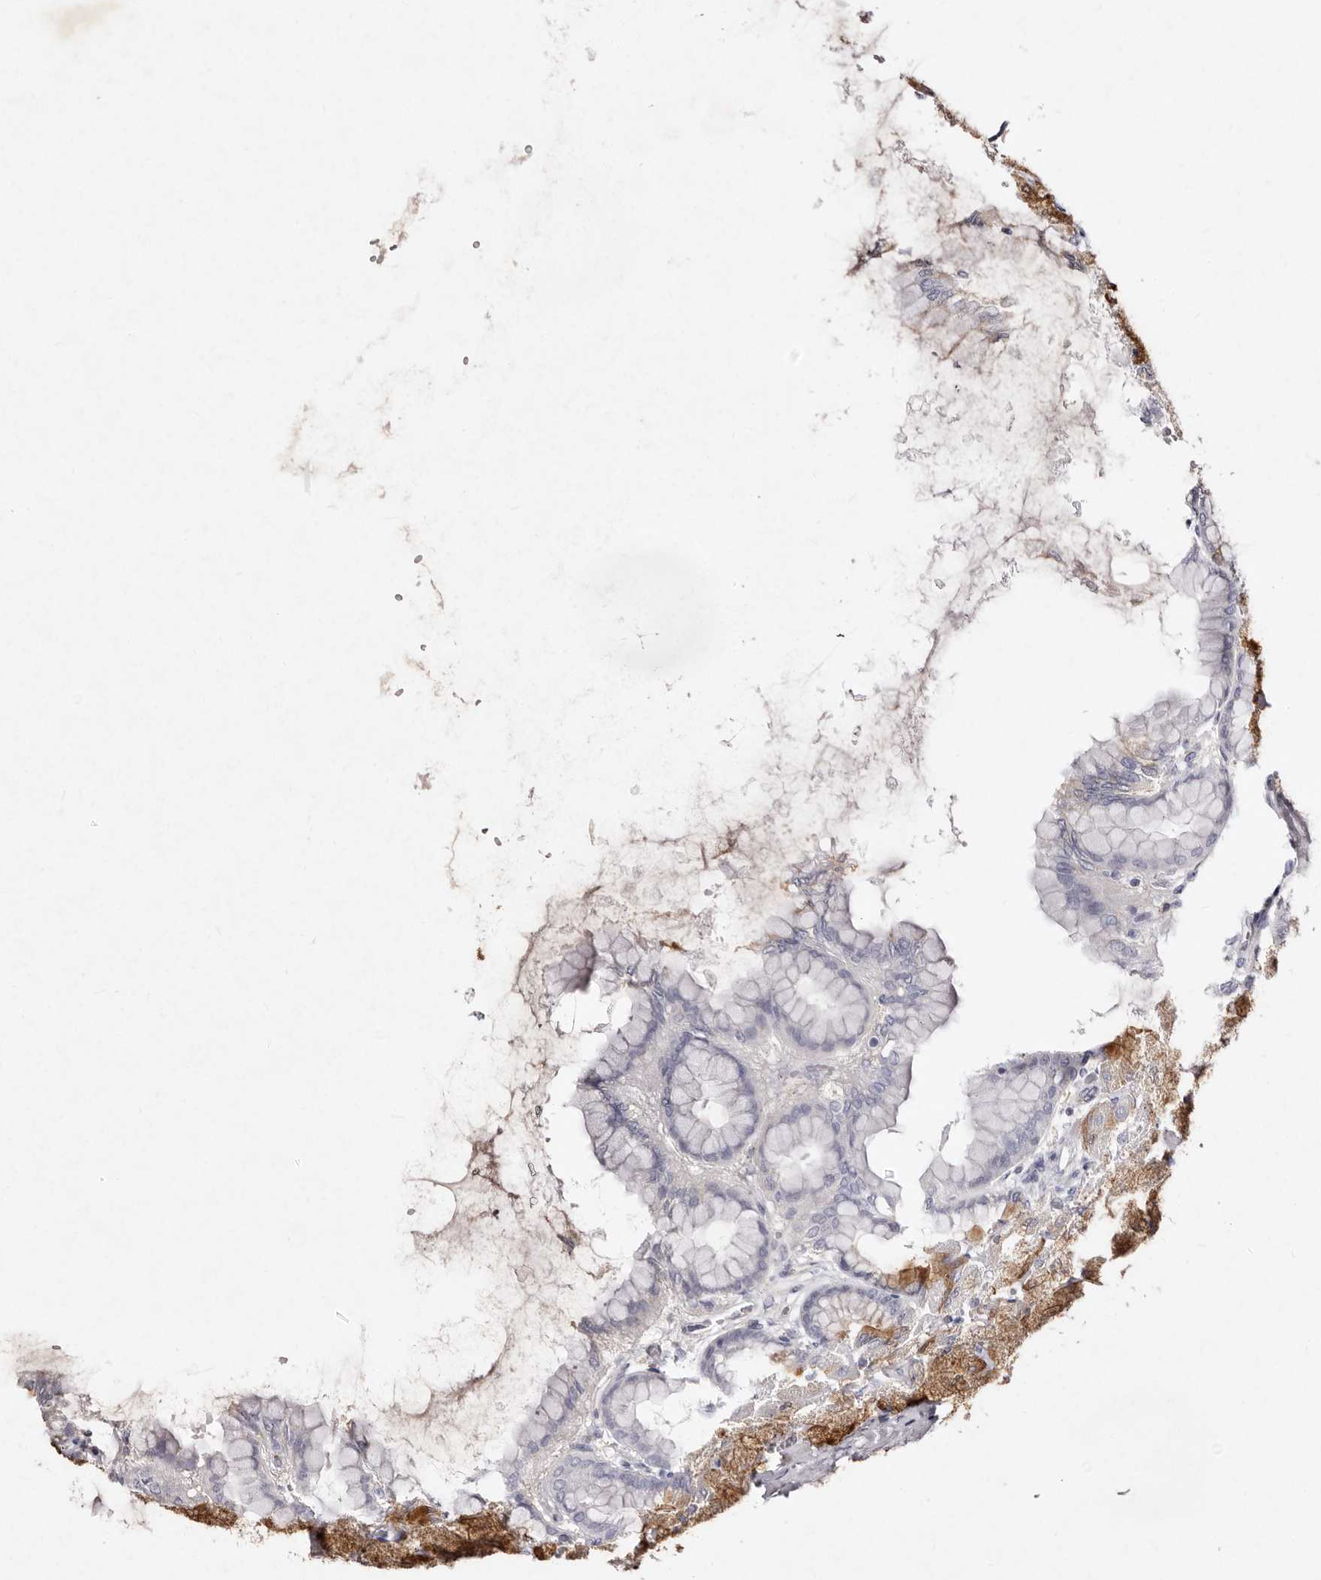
{"staining": {"intensity": "moderate", "quantity": "<25%", "location": "cytoplasmic/membranous"}, "tissue": "stomach", "cell_type": "Glandular cells", "image_type": "normal", "snomed": [{"axis": "morphology", "description": "Normal tissue, NOS"}, {"axis": "topography", "description": "Stomach, upper"}], "caption": "Approximately <25% of glandular cells in normal human stomach demonstrate moderate cytoplasmic/membranous protein staining as visualized by brown immunohistochemical staining.", "gene": "GIMAP4", "patient": {"sex": "female", "age": 56}}